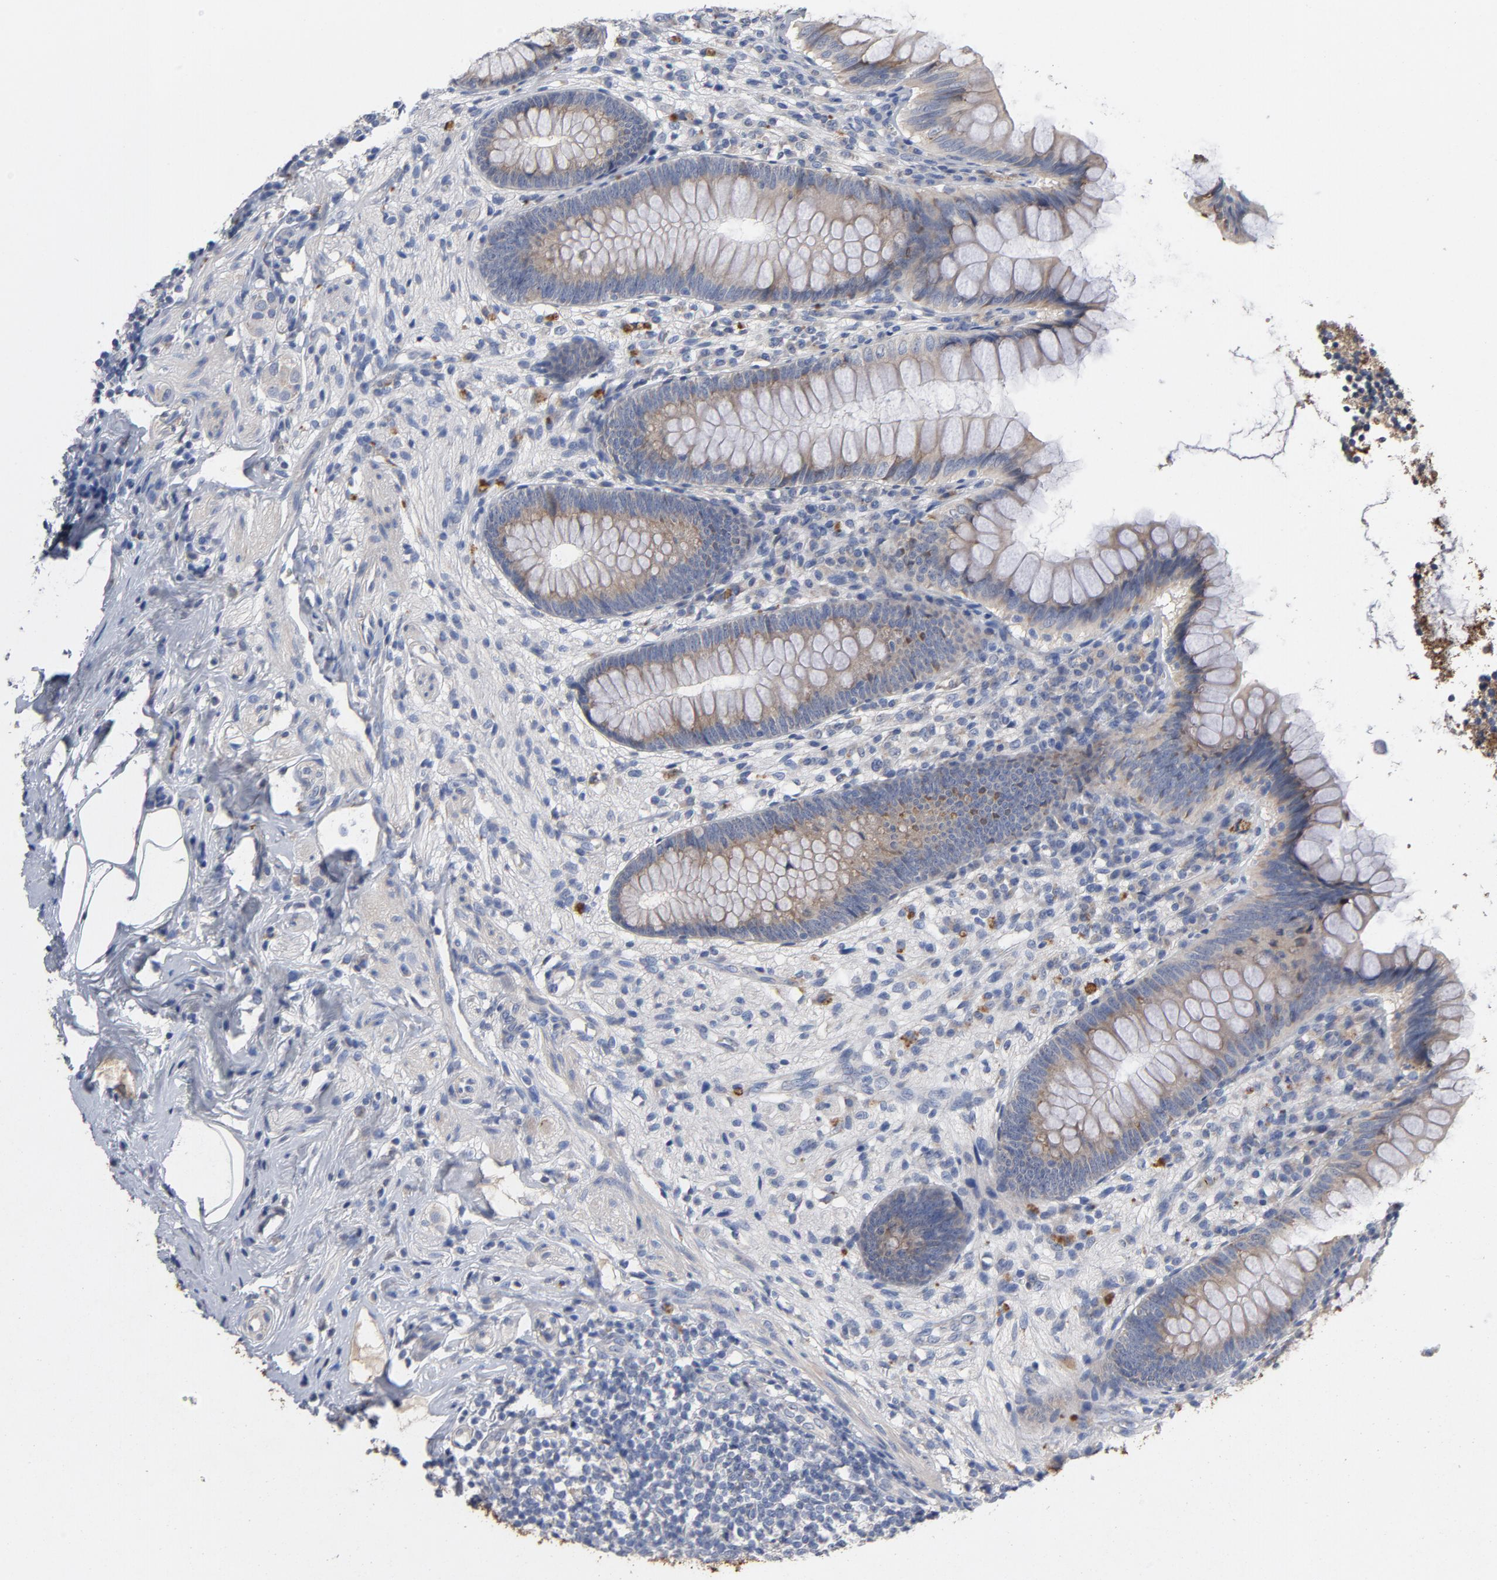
{"staining": {"intensity": "moderate", "quantity": ">75%", "location": "cytoplasmic/membranous"}, "tissue": "appendix", "cell_type": "Glandular cells", "image_type": "normal", "snomed": [{"axis": "morphology", "description": "Normal tissue, NOS"}, {"axis": "topography", "description": "Appendix"}], "caption": "Glandular cells display moderate cytoplasmic/membranous positivity in about >75% of cells in normal appendix.", "gene": "CCDC134", "patient": {"sex": "female", "age": 66}}